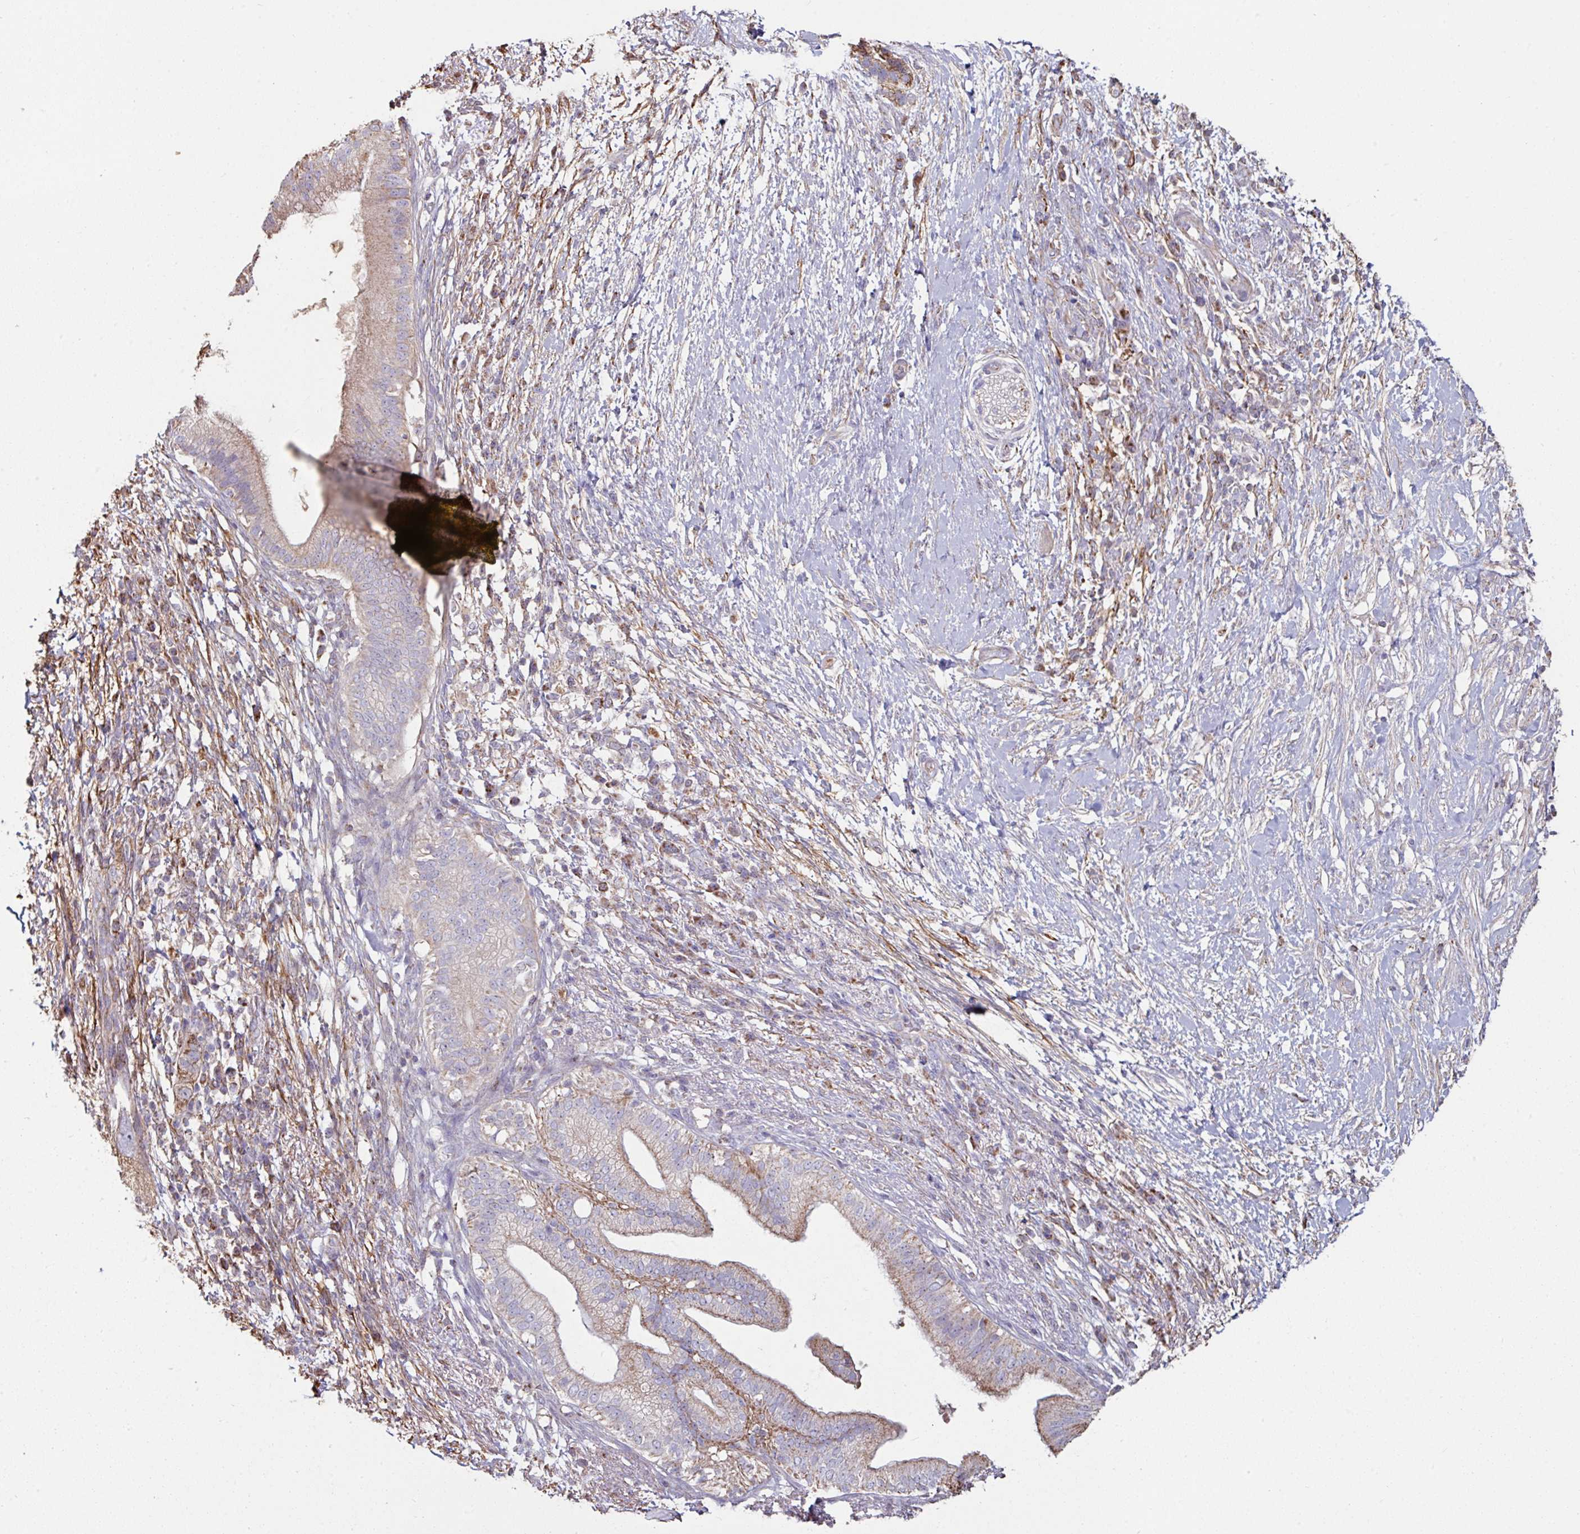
{"staining": {"intensity": "strong", "quantity": "25%-75%", "location": "cytoplasmic/membranous"}, "tissue": "pancreatic cancer", "cell_type": "Tumor cells", "image_type": "cancer", "snomed": [{"axis": "morphology", "description": "Adenocarcinoma, NOS"}, {"axis": "topography", "description": "Pancreas"}], "caption": "A brown stain labels strong cytoplasmic/membranous positivity of a protein in pancreatic cancer tumor cells.", "gene": "OR2D3", "patient": {"sex": "female", "age": 72}}